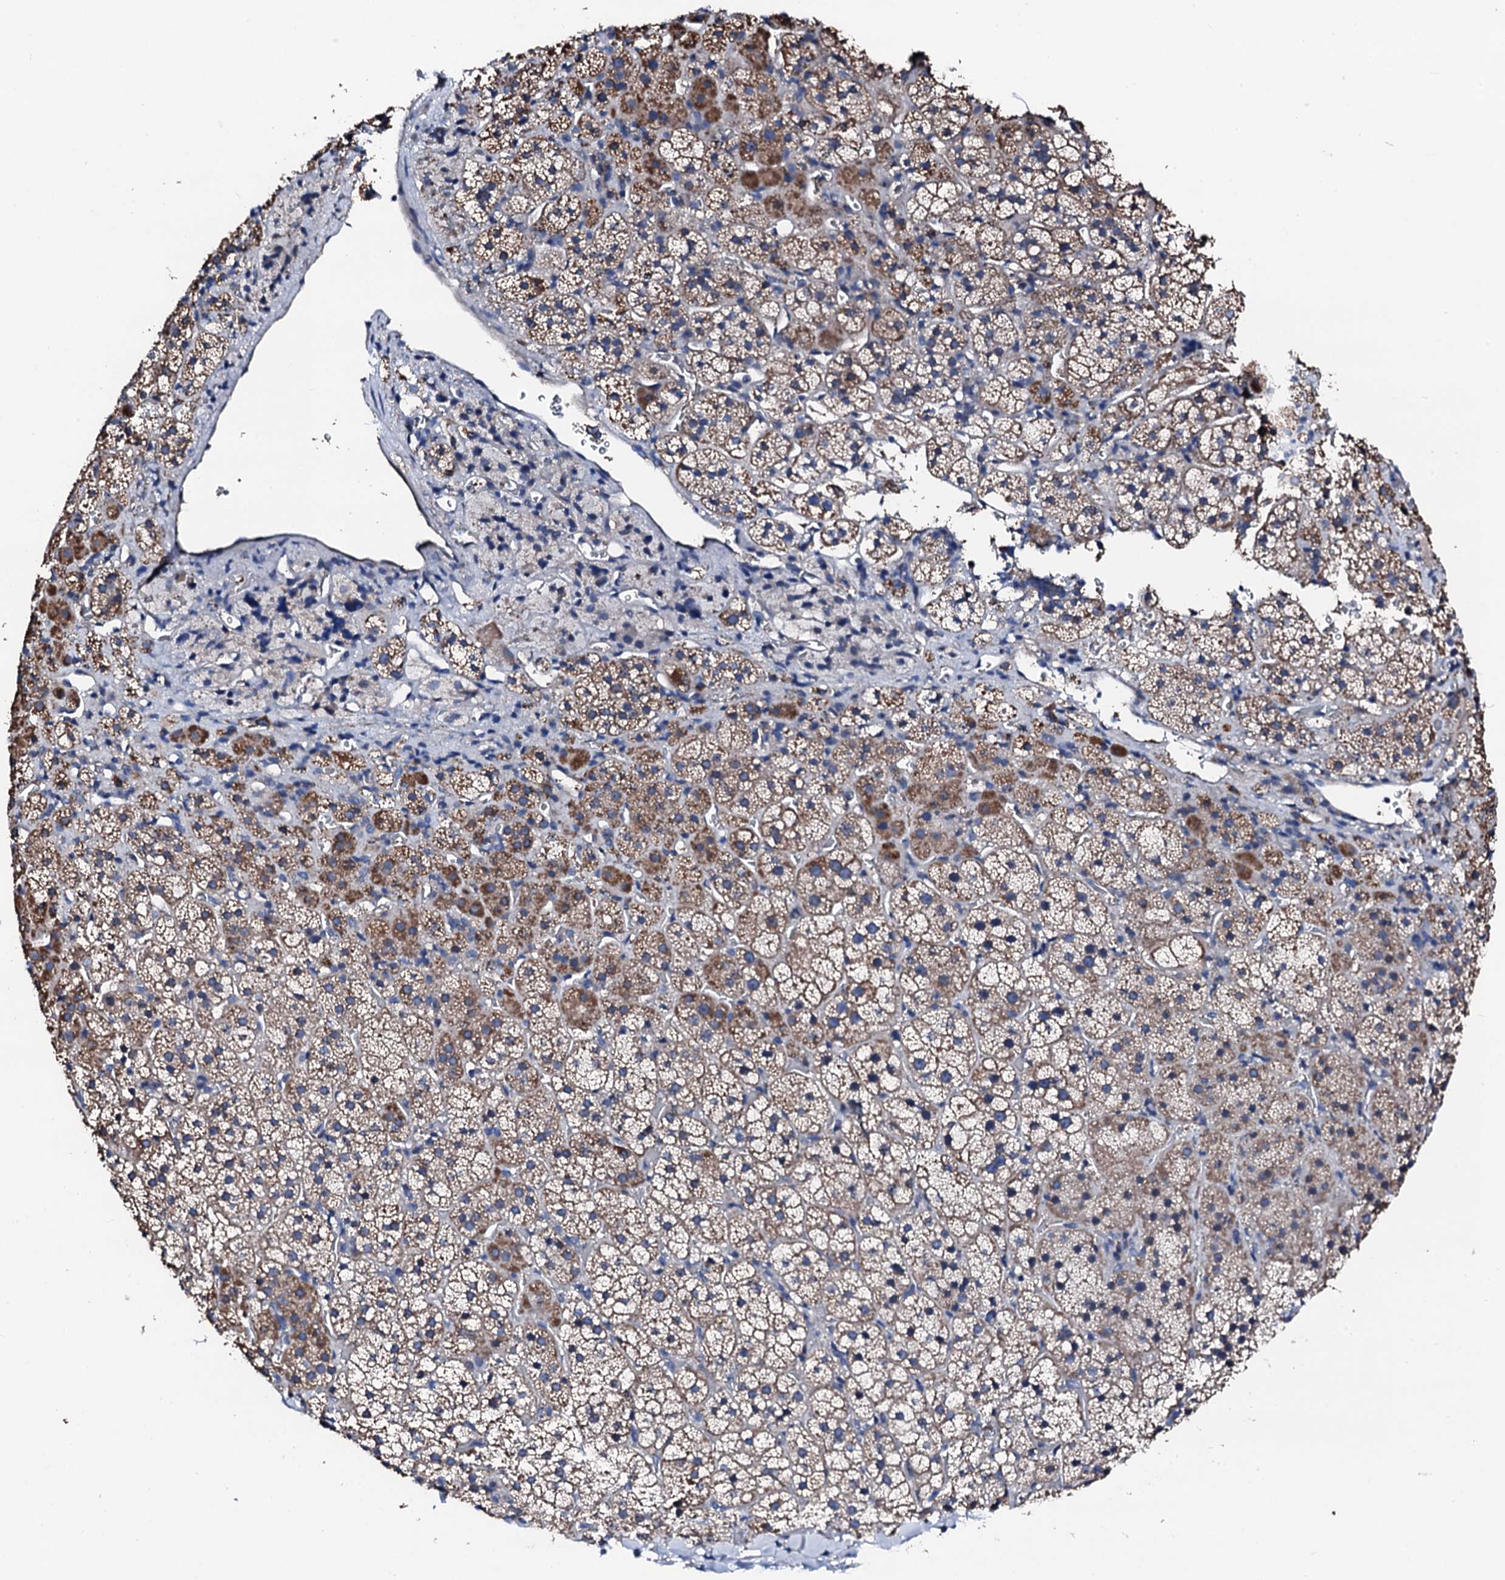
{"staining": {"intensity": "moderate", "quantity": "25%-75%", "location": "cytoplasmic/membranous"}, "tissue": "adrenal gland", "cell_type": "Glandular cells", "image_type": "normal", "snomed": [{"axis": "morphology", "description": "Normal tissue, NOS"}, {"axis": "topography", "description": "Adrenal gland"}], "caption": "Benign adrenal gland displays moderate cytoplasmic/membranous staining in approximately 25%-75% of glandular cells.", "gene": "TRAFD1", "patient": {"sex": "female", "age": 44}}